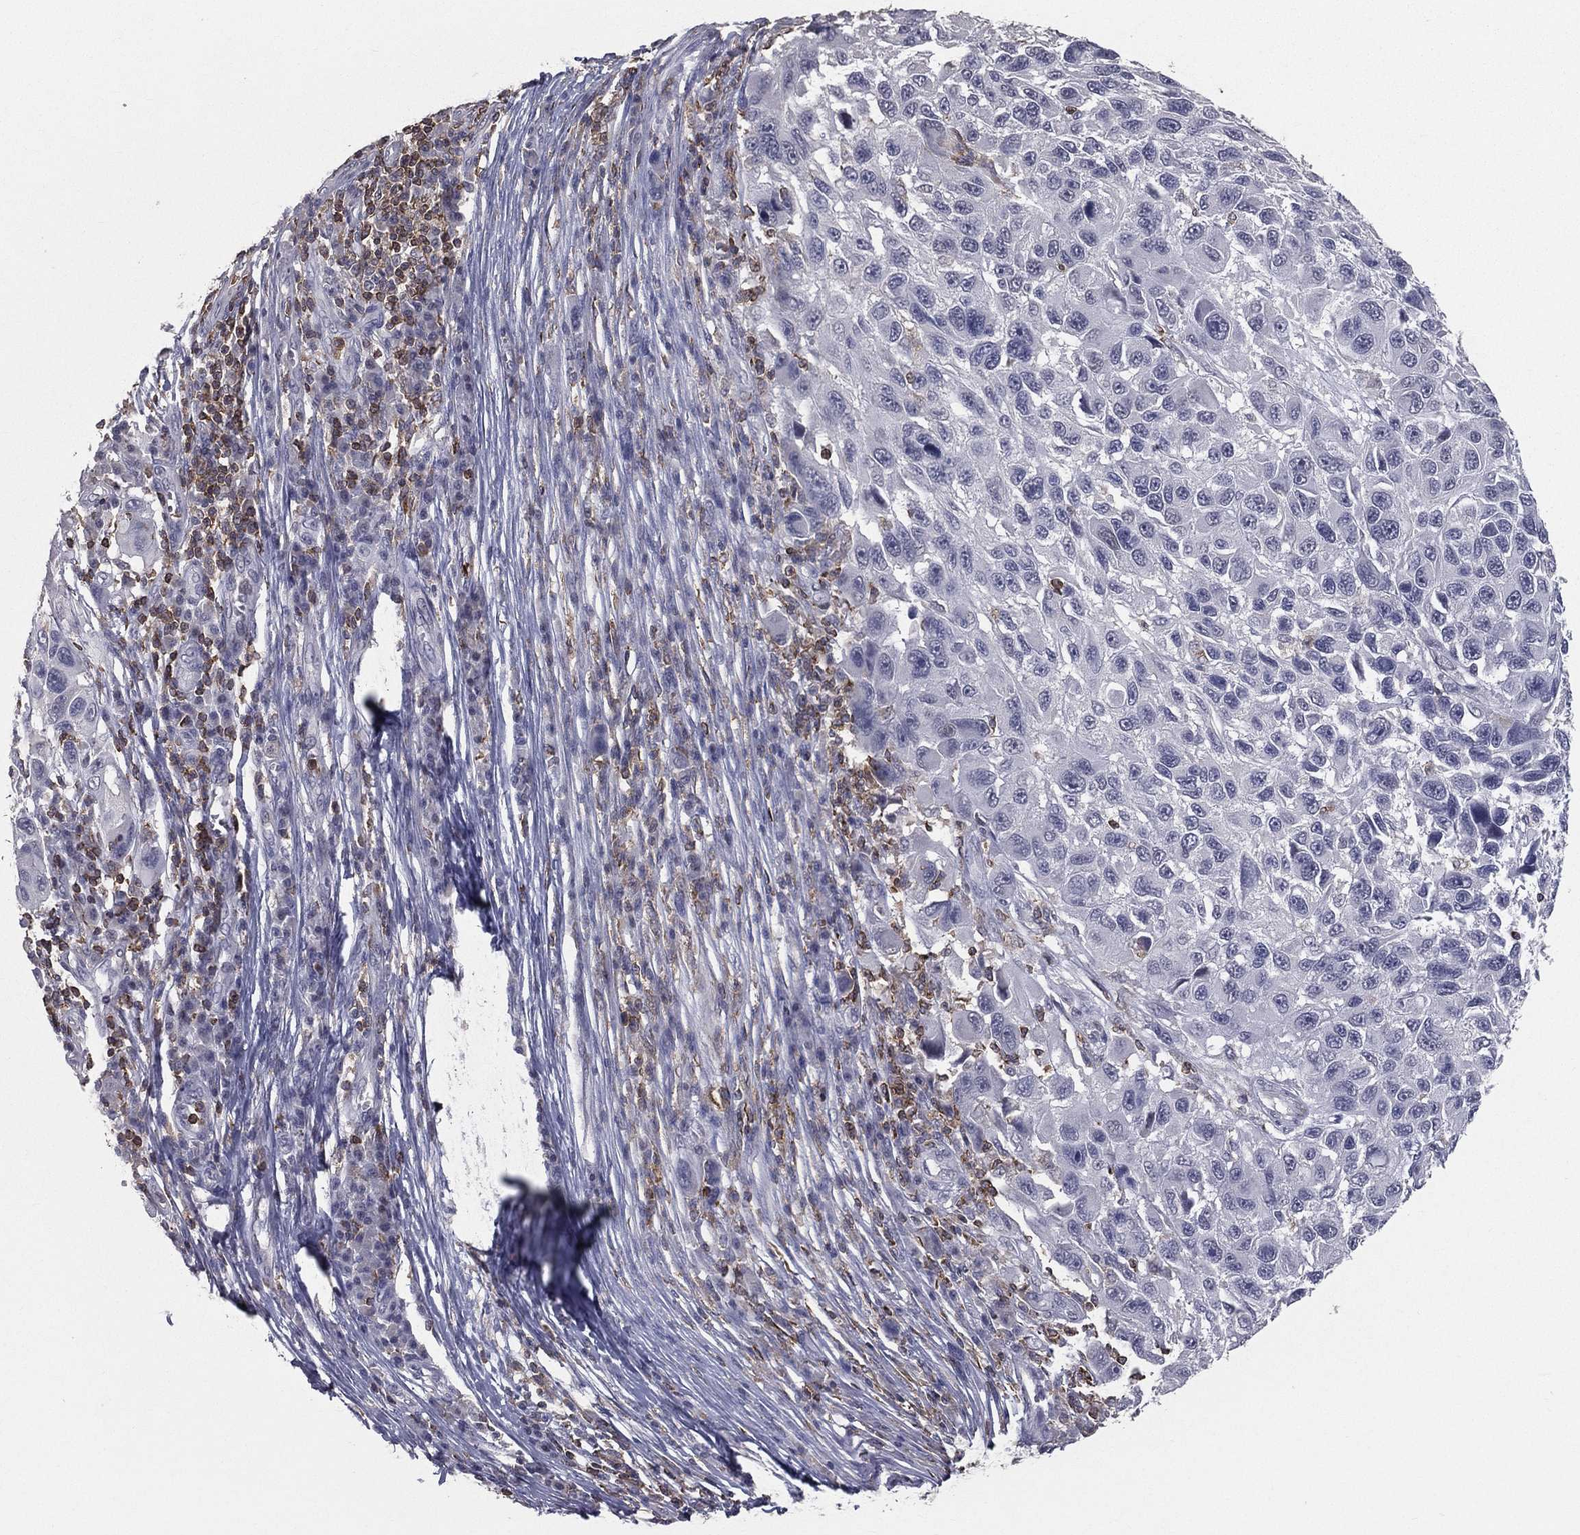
{"staining": {"intensity": "negative", "quantity": "none", "location": "none"}, "tissue": "melanoma", "cell_type": "Tumor cells", "image_type": "cancer", "snomed": [{"axis": "morphology", "description": "Malignant melanoma, NOS"}, {"axis": "topography", "description": "Skin"}], "caption": "The immunohistochemistry photomicrograph has no significant expression in tumor cells of melanoma tissue.", "gene": "PSTPIP1", "patient": {"sex": "male", "age": 53}}